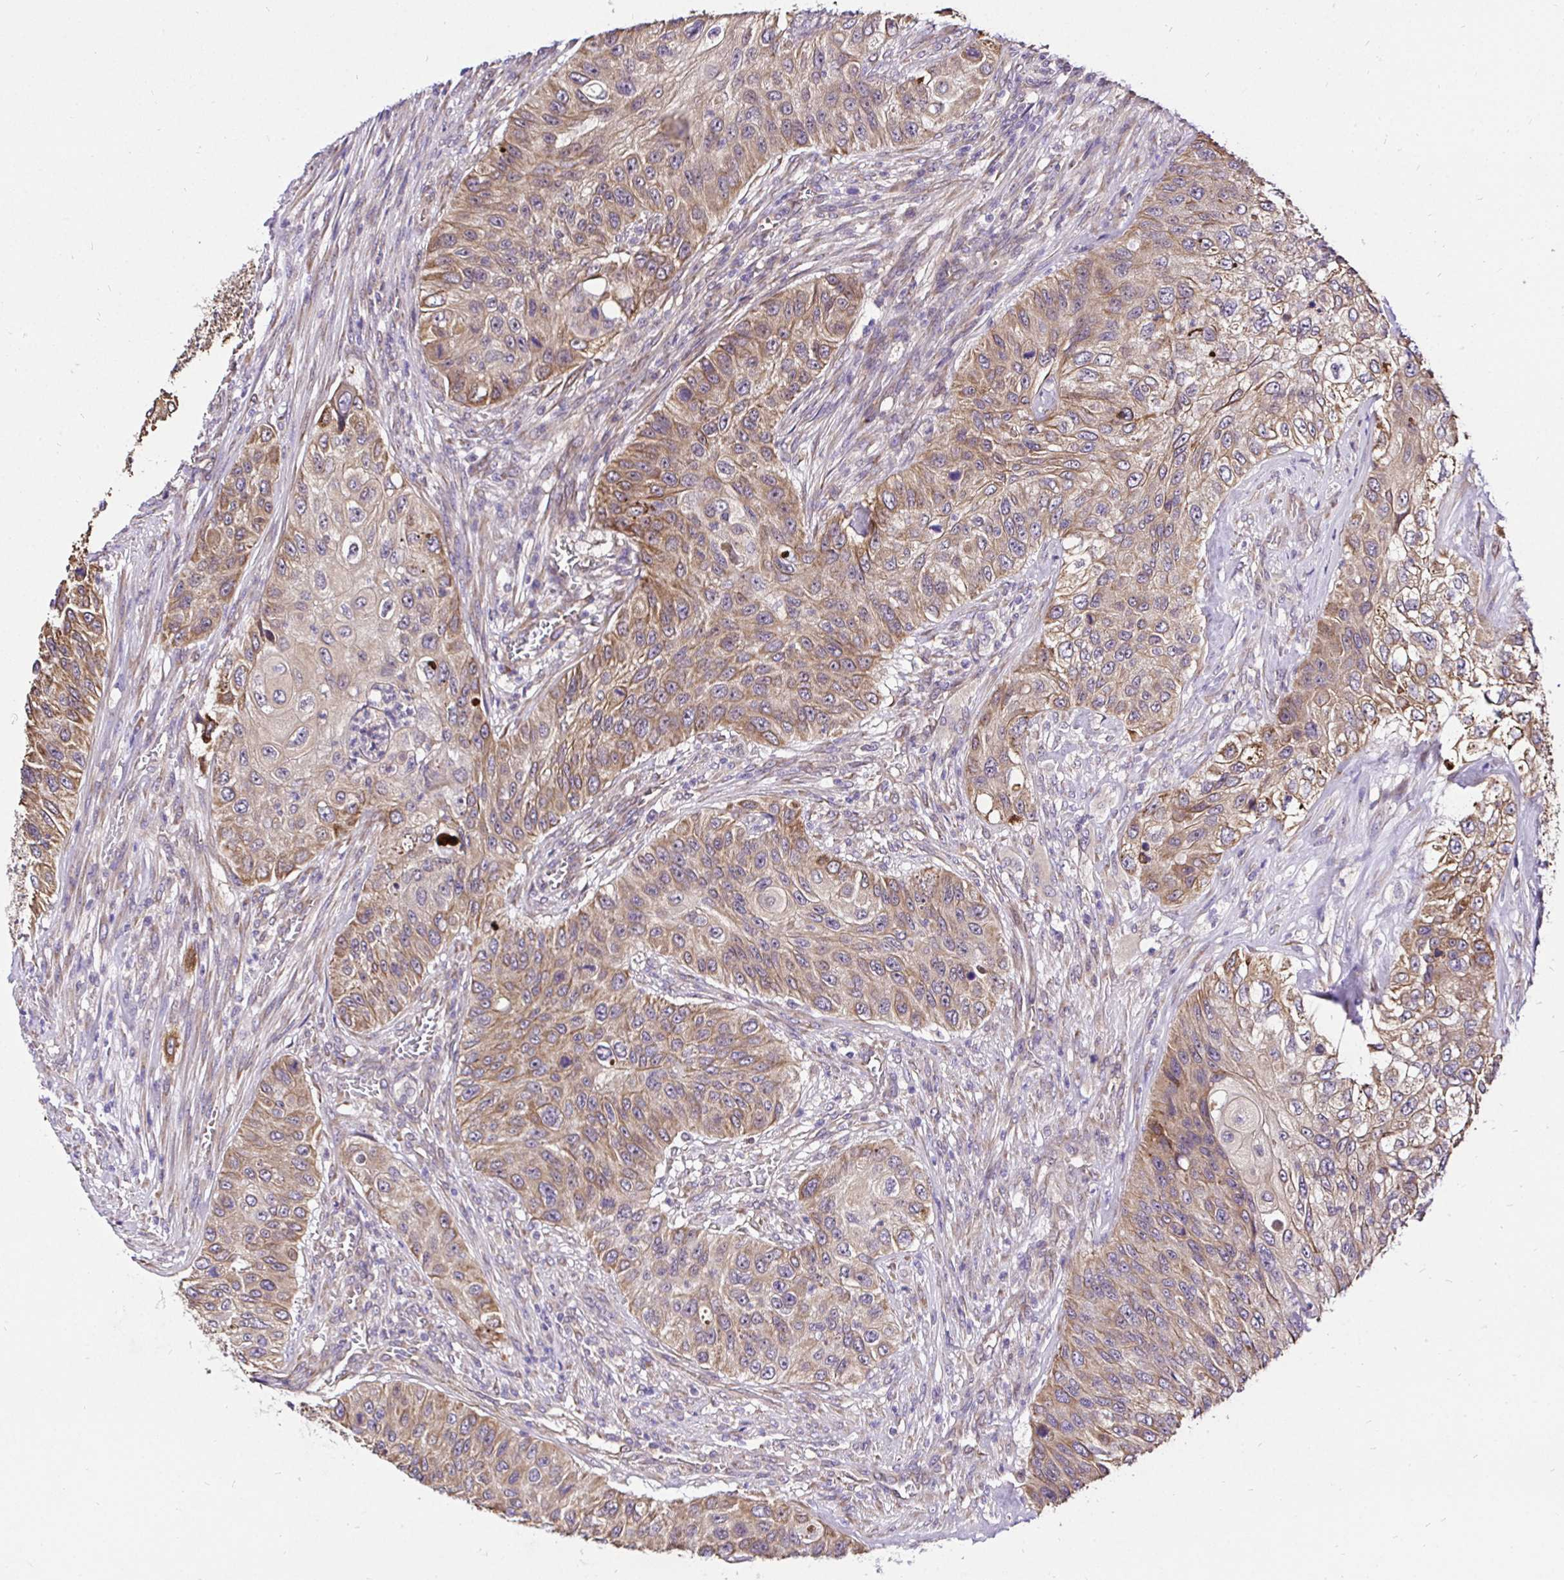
{"staining": {"intensity": "moderate", "quantity": "25%-75%", "location": "cytoplasmic/membranous"}, "tissue": "urothelial cancer", "cell_type": "Tumor cells", "image_type": "cancer", "snomed": [{"axis": "morphology", "description": "Urothelial carcinoma, High grade"}, {"axis": "topography", "description": "Urinary bladder"}], "caption": "Immunohistochemical staining of human urothelial carcinoma (high-grade) exhibits moderate cytoplasmic/membranous protein staining in approximately 25%-75% of tumor cells.", "gene": "CCDC122", "patient": {"sex": "female", "age": 60}}